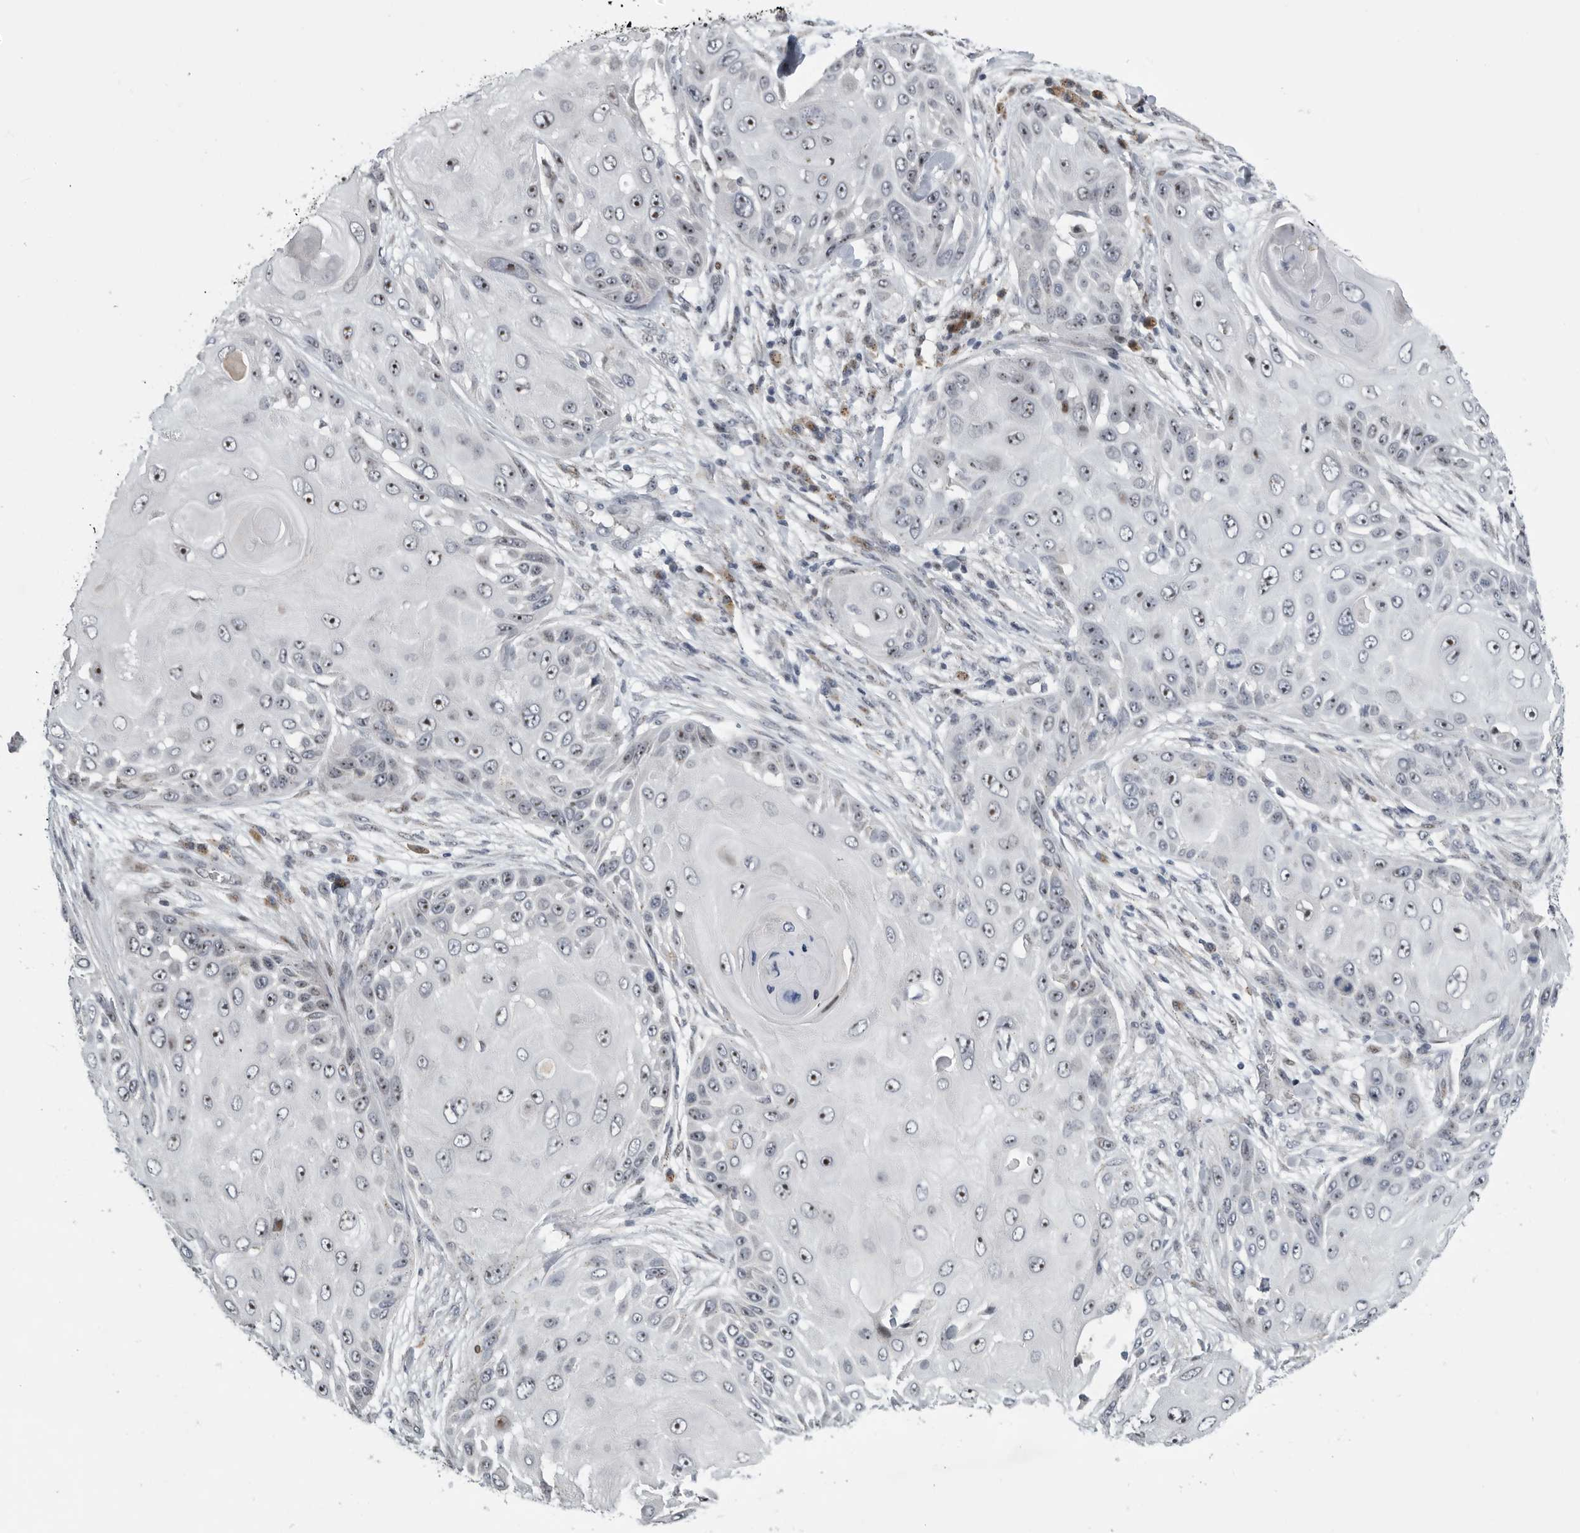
{"staining": {"intensity": "moderate", "quantity": ">75%", "location": "nuclear"}, "tissue": "skin cancer", "cell_type": "Tumor cells", "image_type": "cancer", "snomed": [{"axis": "morphology", "description": "Squamous cell carcinoma, NOS"}, {"axis": "topography", "description": "Skin"}], "caption": "DAB immunohistochemical staining of human skin cancer exhibits moderate nuclear protein staining in approximately >75% of tumor cells. (brown staining indicates protein expression, while blue staining denotes nuclei).", "gene": "PCMTD1", "patient": {"sex": "female", "age": 44}}